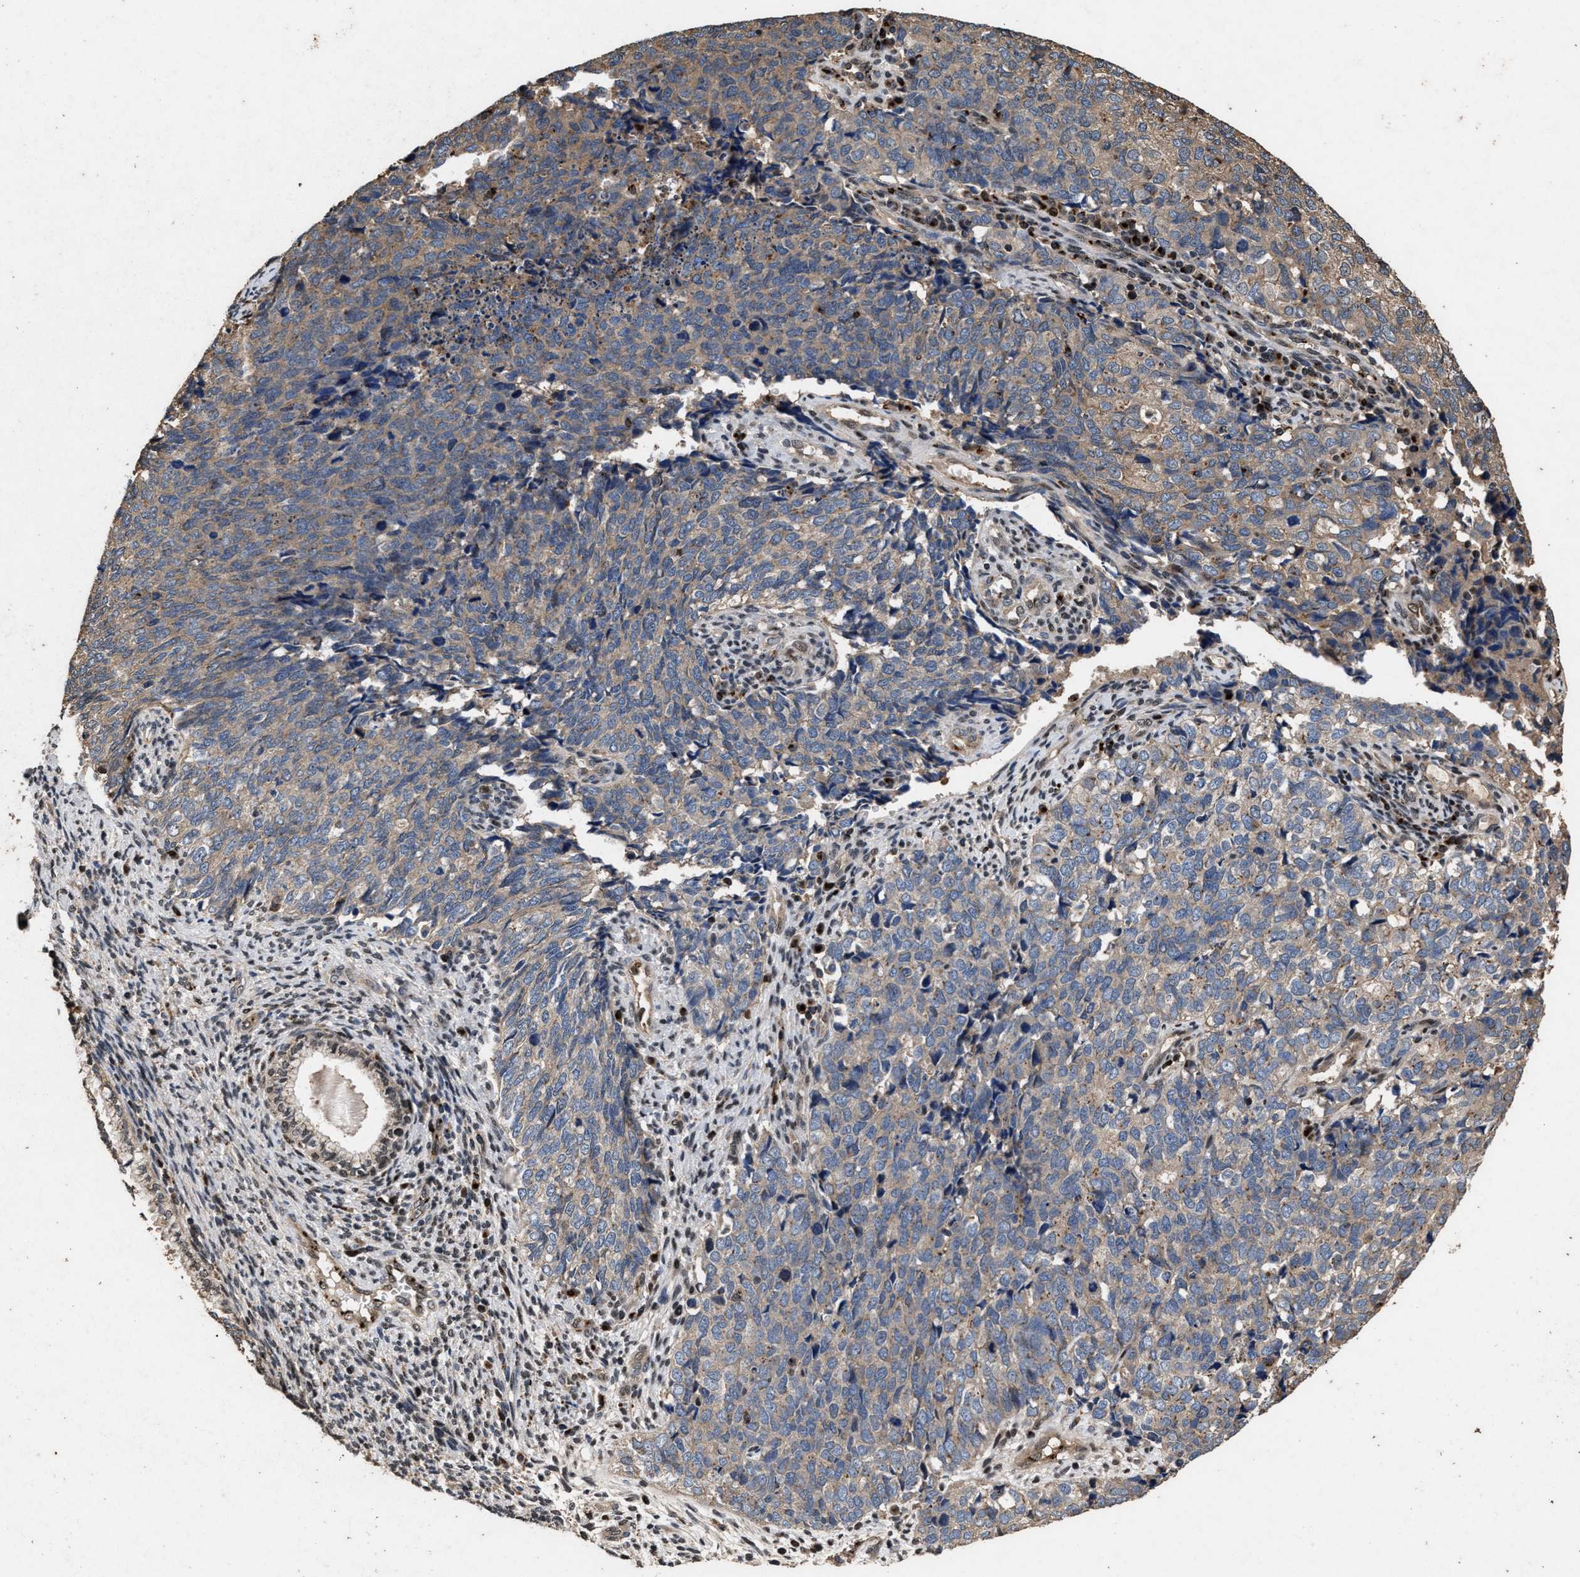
{"staining": {"intensity": "weak", "quantity": "25%-75%", "location": "cytoplasmic/membranous"}, "tissue": "cervical cancer", "cell_type": "Tumor cells", "image_type": "cancer", "snomed": [{"axis": "morphology", "description": "Squamous cell carcinoma, NOS"}, {"axis": "topography", "description": "Cervix"}], "caption": "IHC micrograph of human cervical cancer (squamous cell carcinoma) stained for a protein (brown), which demonstrates low levels of weak cytoplasmic/membranous expression in about 25%-75% of tumor cells.", "gene": "TPST2", "patient": {"sex": "female", "age": 63}}